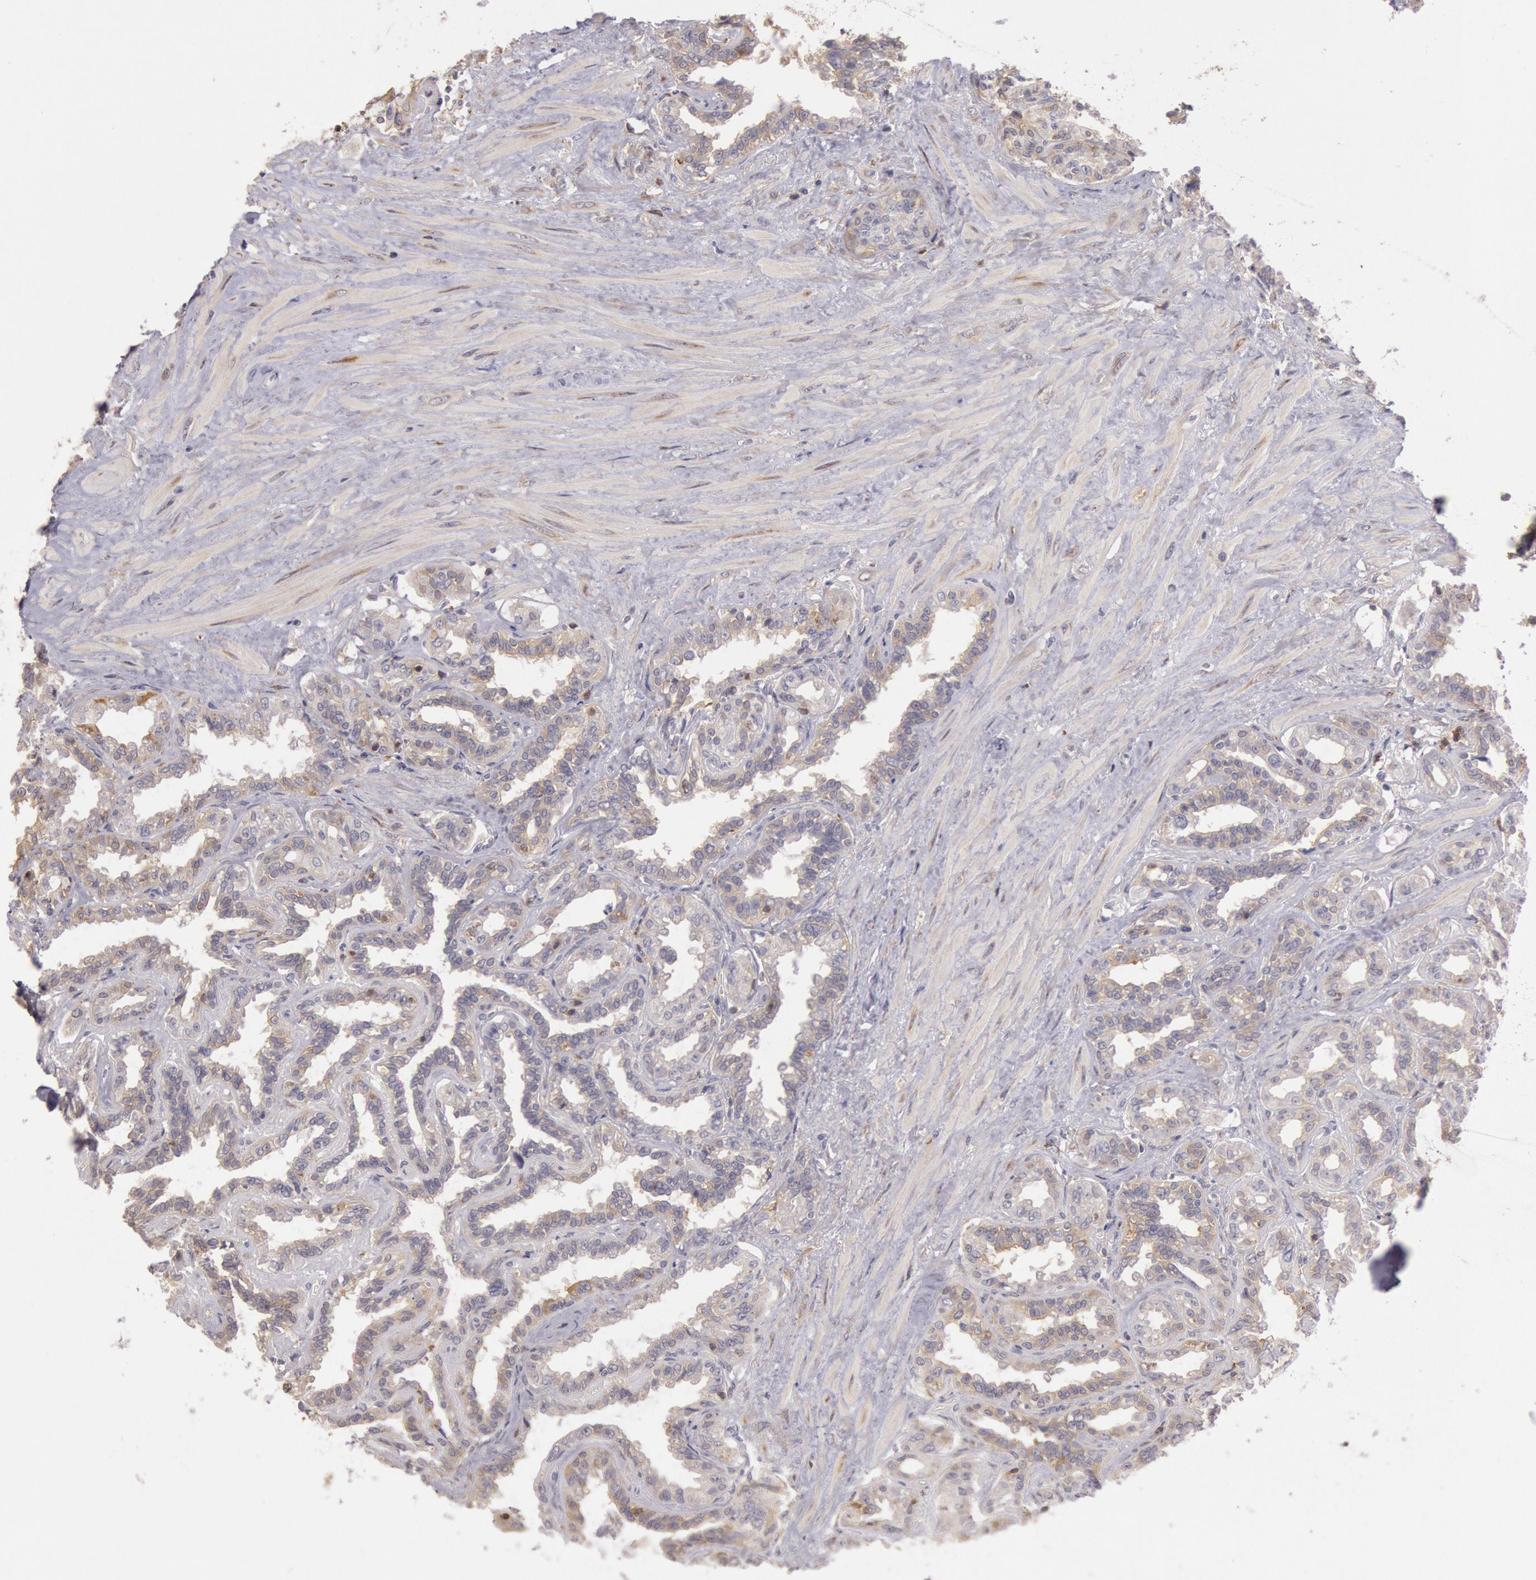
{"staining": {"intensity": "moderate", "quantity": ">75%", "location": "cytoplasmic/membranous"}, "tissue": "seminal vesicle", "cell_type": "Glandular cells", "image_type": "normal", "snomed": [{"axis": "morphology", "description": "Normal tissue, NOS"}, {"axis": "morphology", "description": "Inflammation, NOS"}, {"axis": "topography", "description": "Urinary bladder"}, {"axis": "topography", "description": "Prostate"}, {"axis": "topography", "description": "Seminal veicle"}], "caption": "Immunohistochemistry (IHC) histopathology image of normal seminal vesicle: human seminal vesicle stained using IHC shows medium levels of moderate protein expression localized specifically in the cytoplasmic/membranous of glandular cells, appearing as a cytoplasmic/membranous brown color.", "gene": "NMT2", "patient": {"sex": "male", "age": 82}}